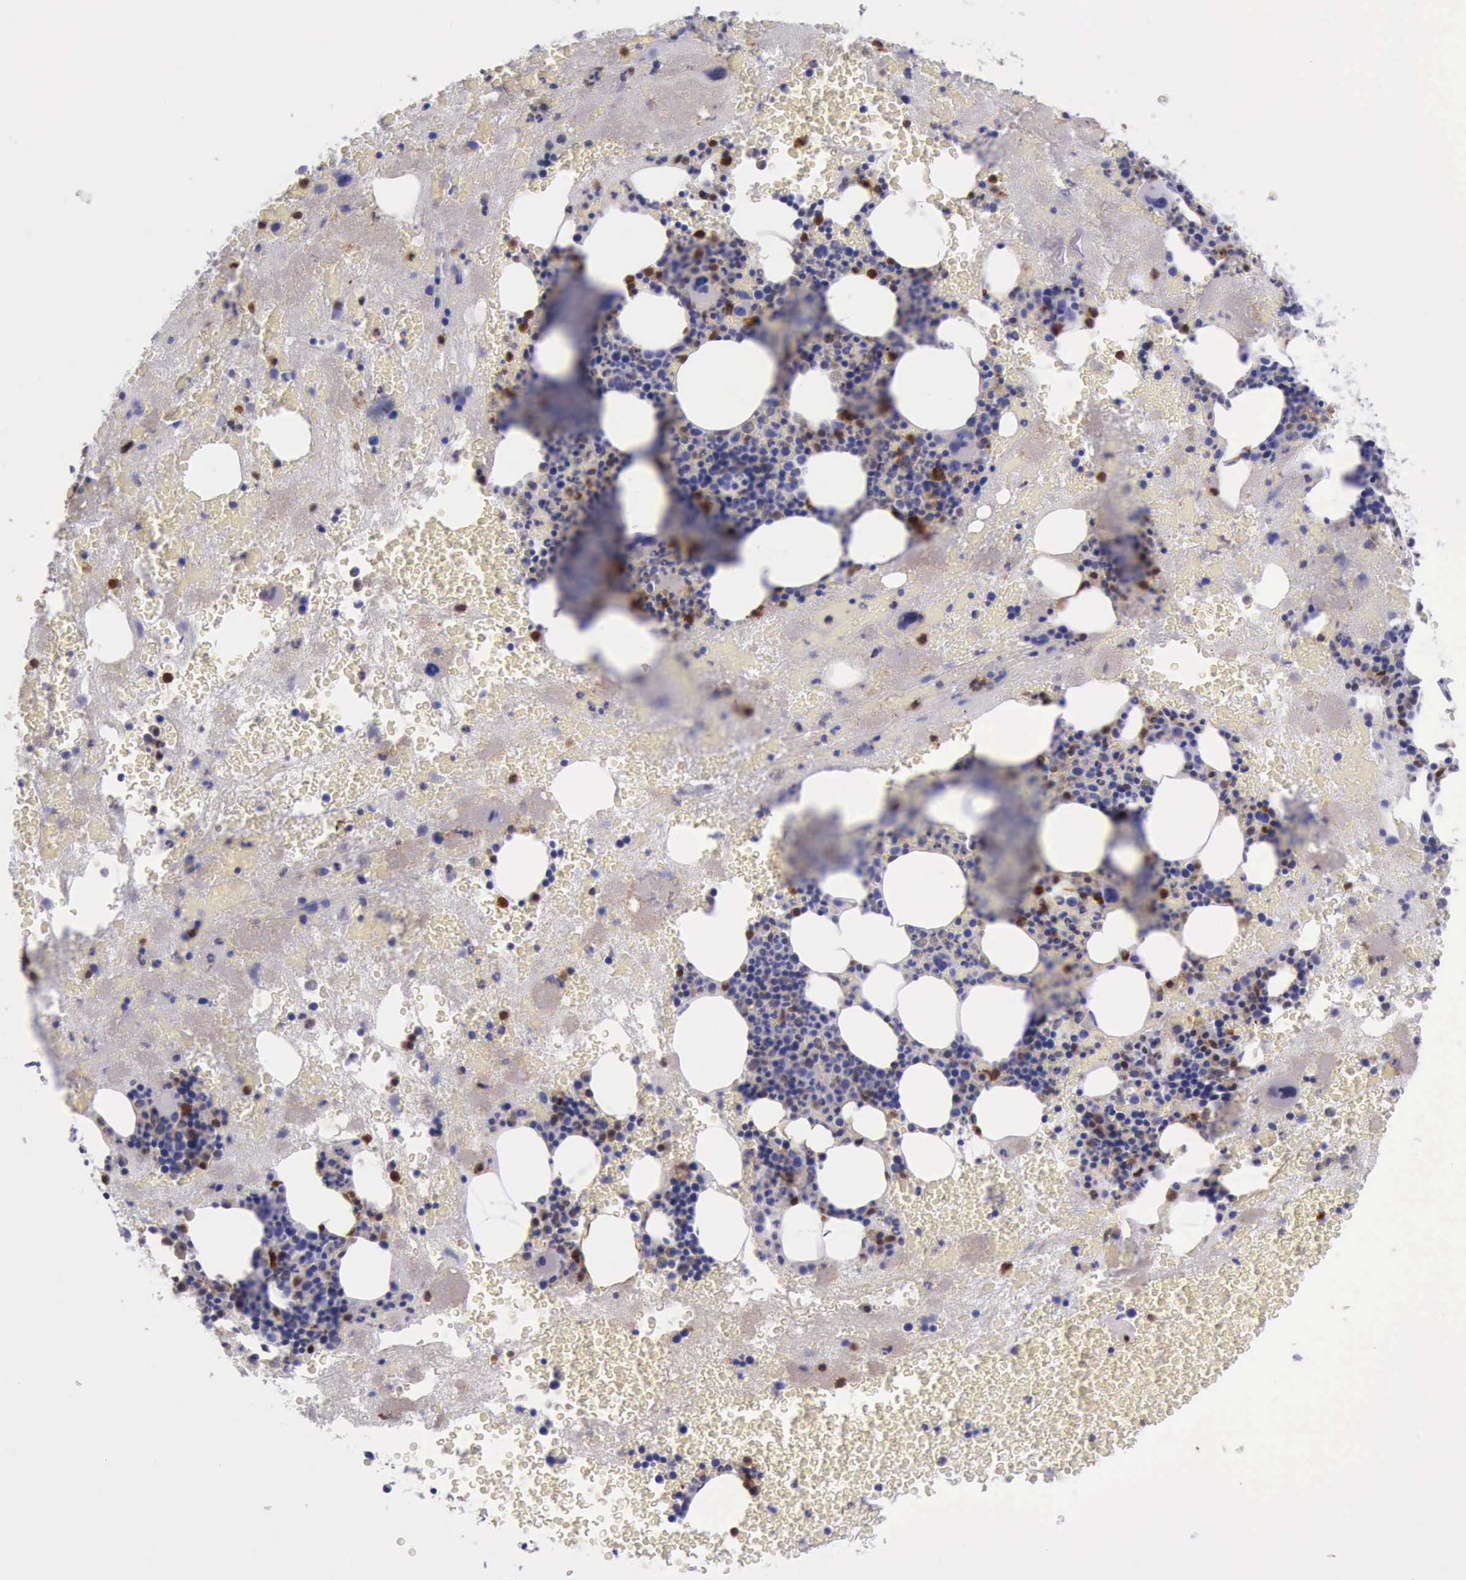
{"staining": {"intensity": "strong", "quantity": "<25%", "location": "cytoplasmic/membranous"}, "tissue": "bone marrow", "cell_type": "Hematopoietic cells", "image_type": "normal", "snomed": [{"axis": "morphology", "description": "Normal tissue, NOS"}, {"axis": "topography", "description": "Bone marrow"}], "caption": "IHC staining of normal bone marrow, which exhibits medium levels of strong cytoplasmic/membranous positivity in approximately <25% of hematopoietic cells indicating strong cytoplasmic/membranous protein positivity. The staining was performed using DAB (3,3'-diaminobenzidine) (brown) for protein detection and nuclei were counterstained in hematoxylin (blue).", "gene": "TYMP", "patient": {"sex": "male", "age": 76}}